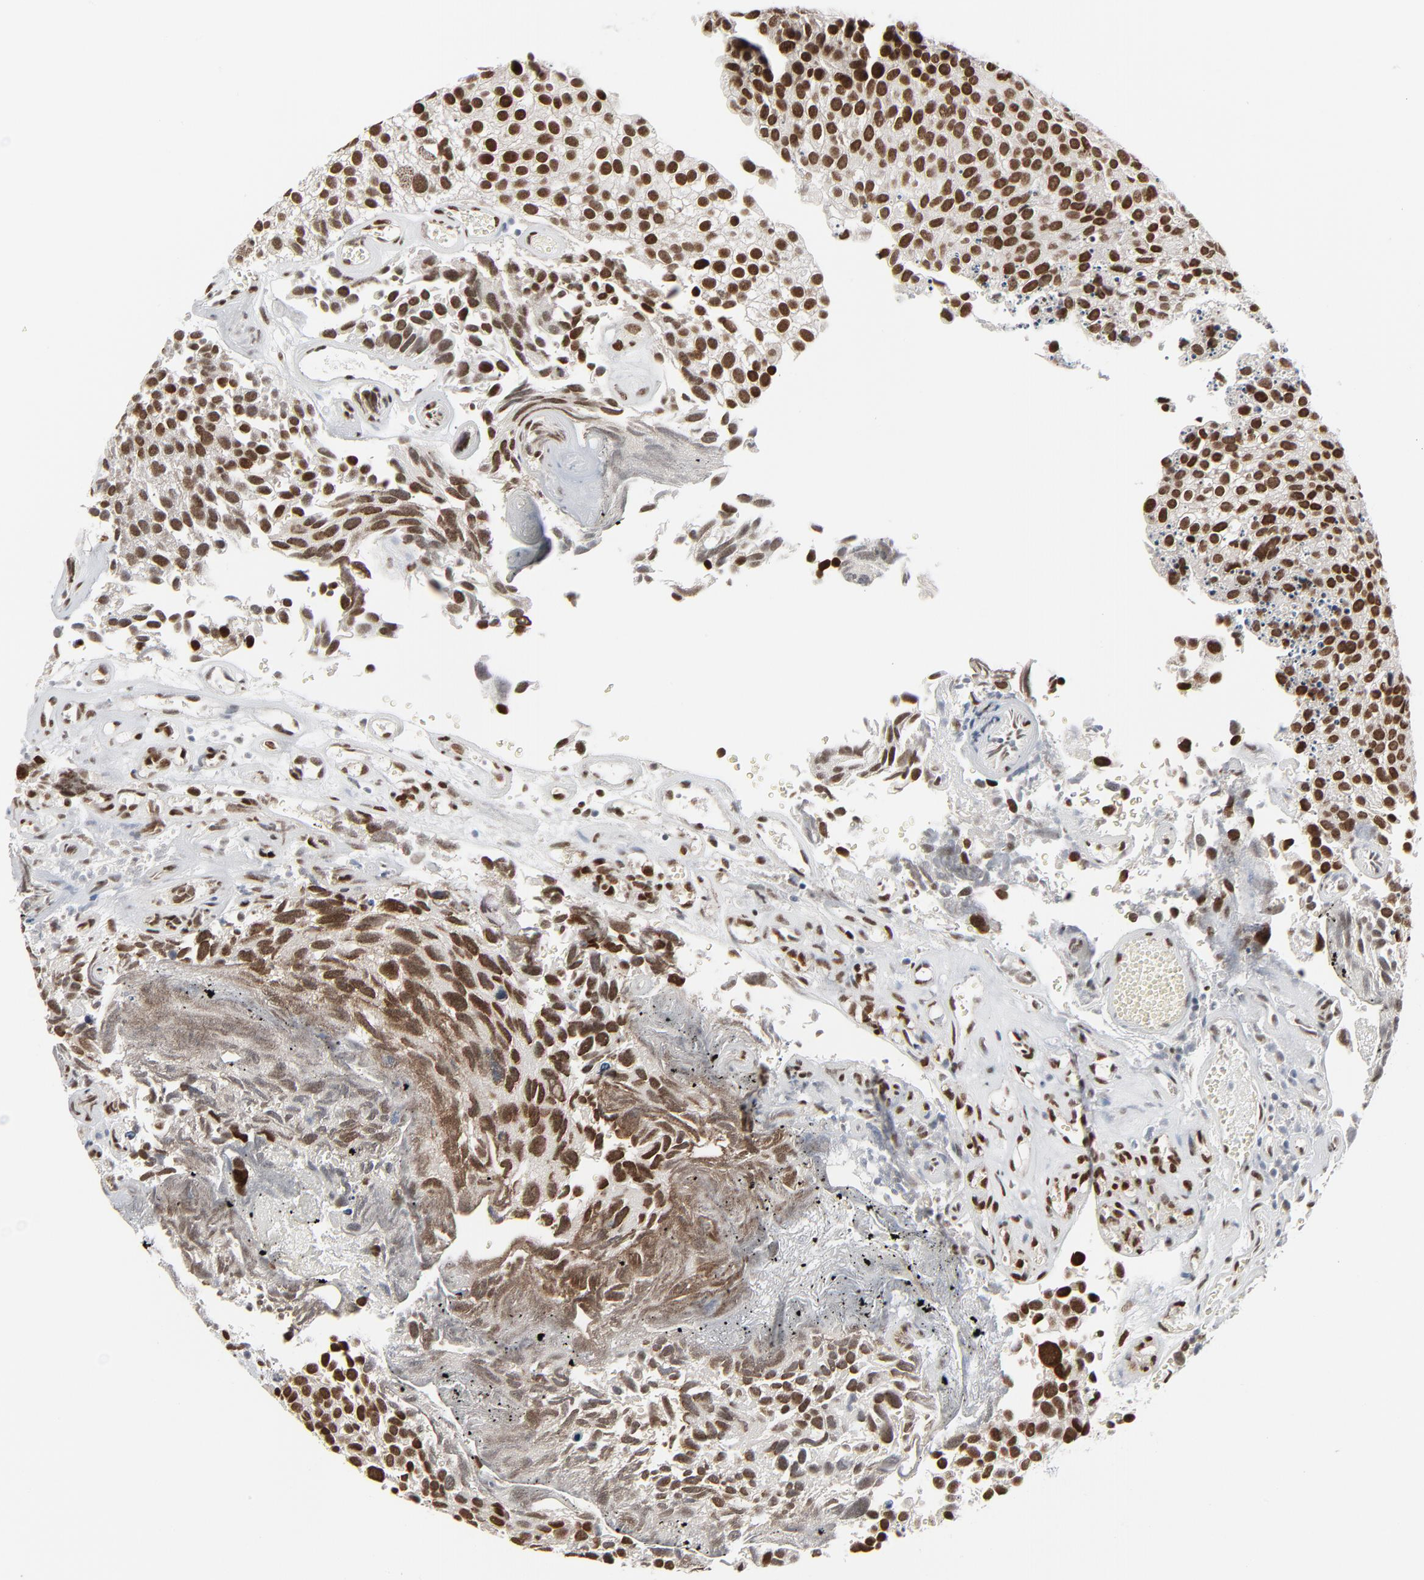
{"staining": {"intensity": "strong", "quantity": ">75%", "location": "nuclear"}, "tissue": "urothelial cancer", "cell_type": "Tumor cells", "image_type": "cancer", "snomed": [{"axis": "morphology", "description": "Urothelial carcinoma, High grade"}, {"axis": "topography", "description": "Urinary bladder"}], "caption": "Urothelial cancer stained with a protein marker exhibits strong staining in tumor cells.", "gene": "CUX1", "patient": {"sex": "male", "age": 72}}